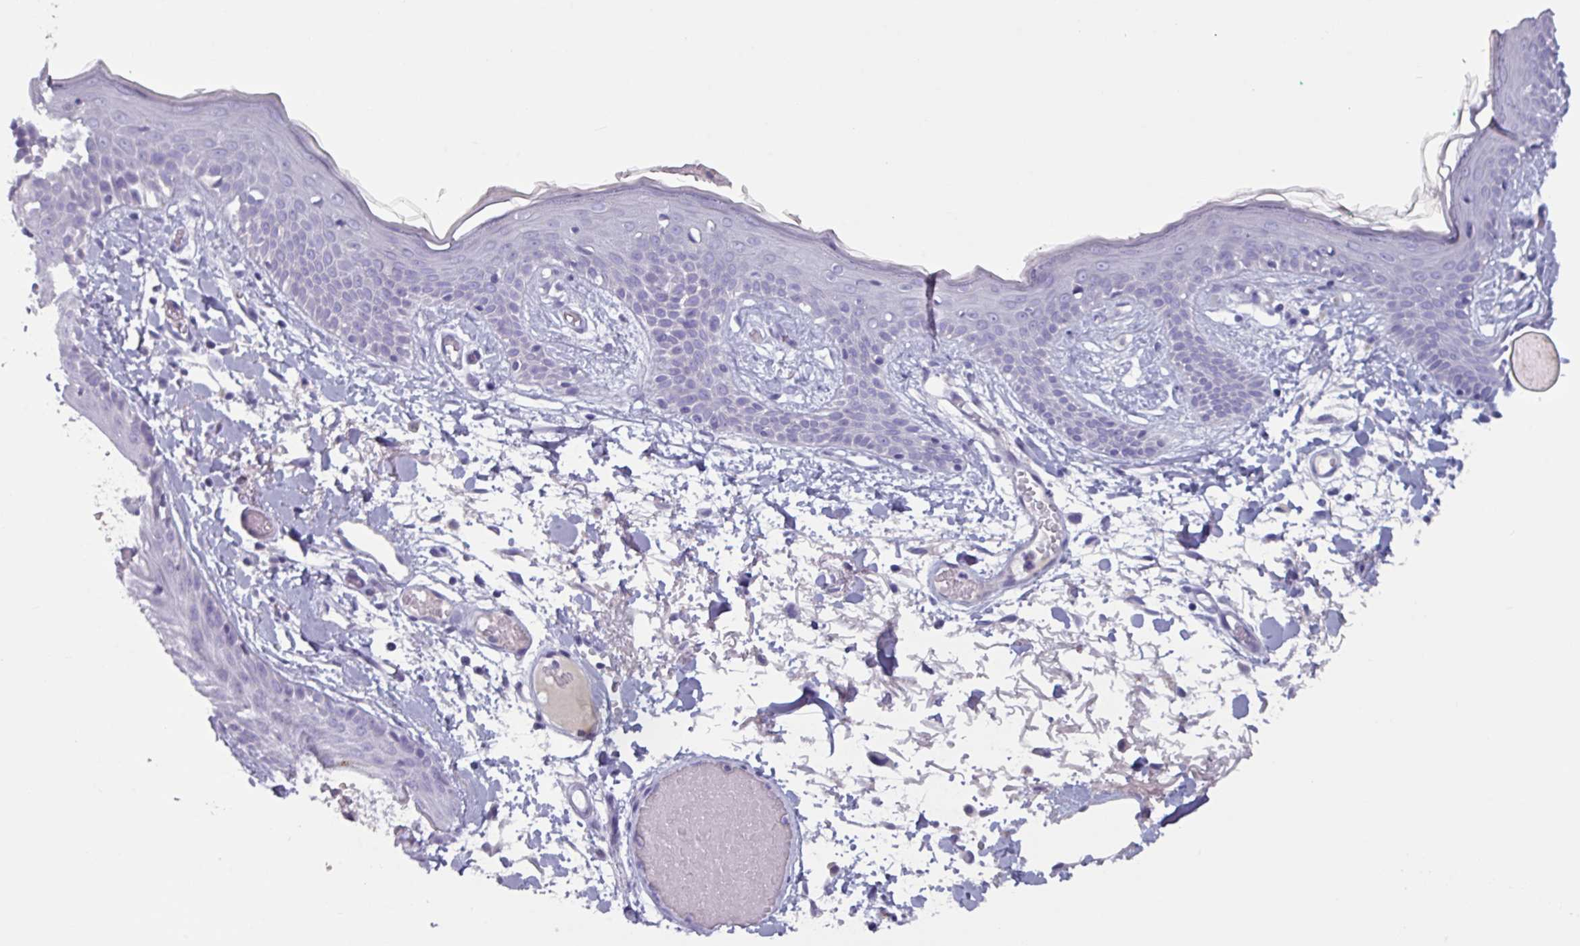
{"staining": {"intensity": "negative", "quantity": "none", "location": "none"}, "tissue": "skin", "cell_type": "Fibroblasts", "image_type": "normal", "snomed": [{"axis": "morphology", "description": "Normal tissue, NOS"}, {"axis": "topography", "description": "Skin"}], "caption": "Immunohistochemistry (IHC) of normal human skin demonstrates no expression in fibroblasts.", "gene": "OR2T10", "patient": {"sex": "male", "age": 79}}